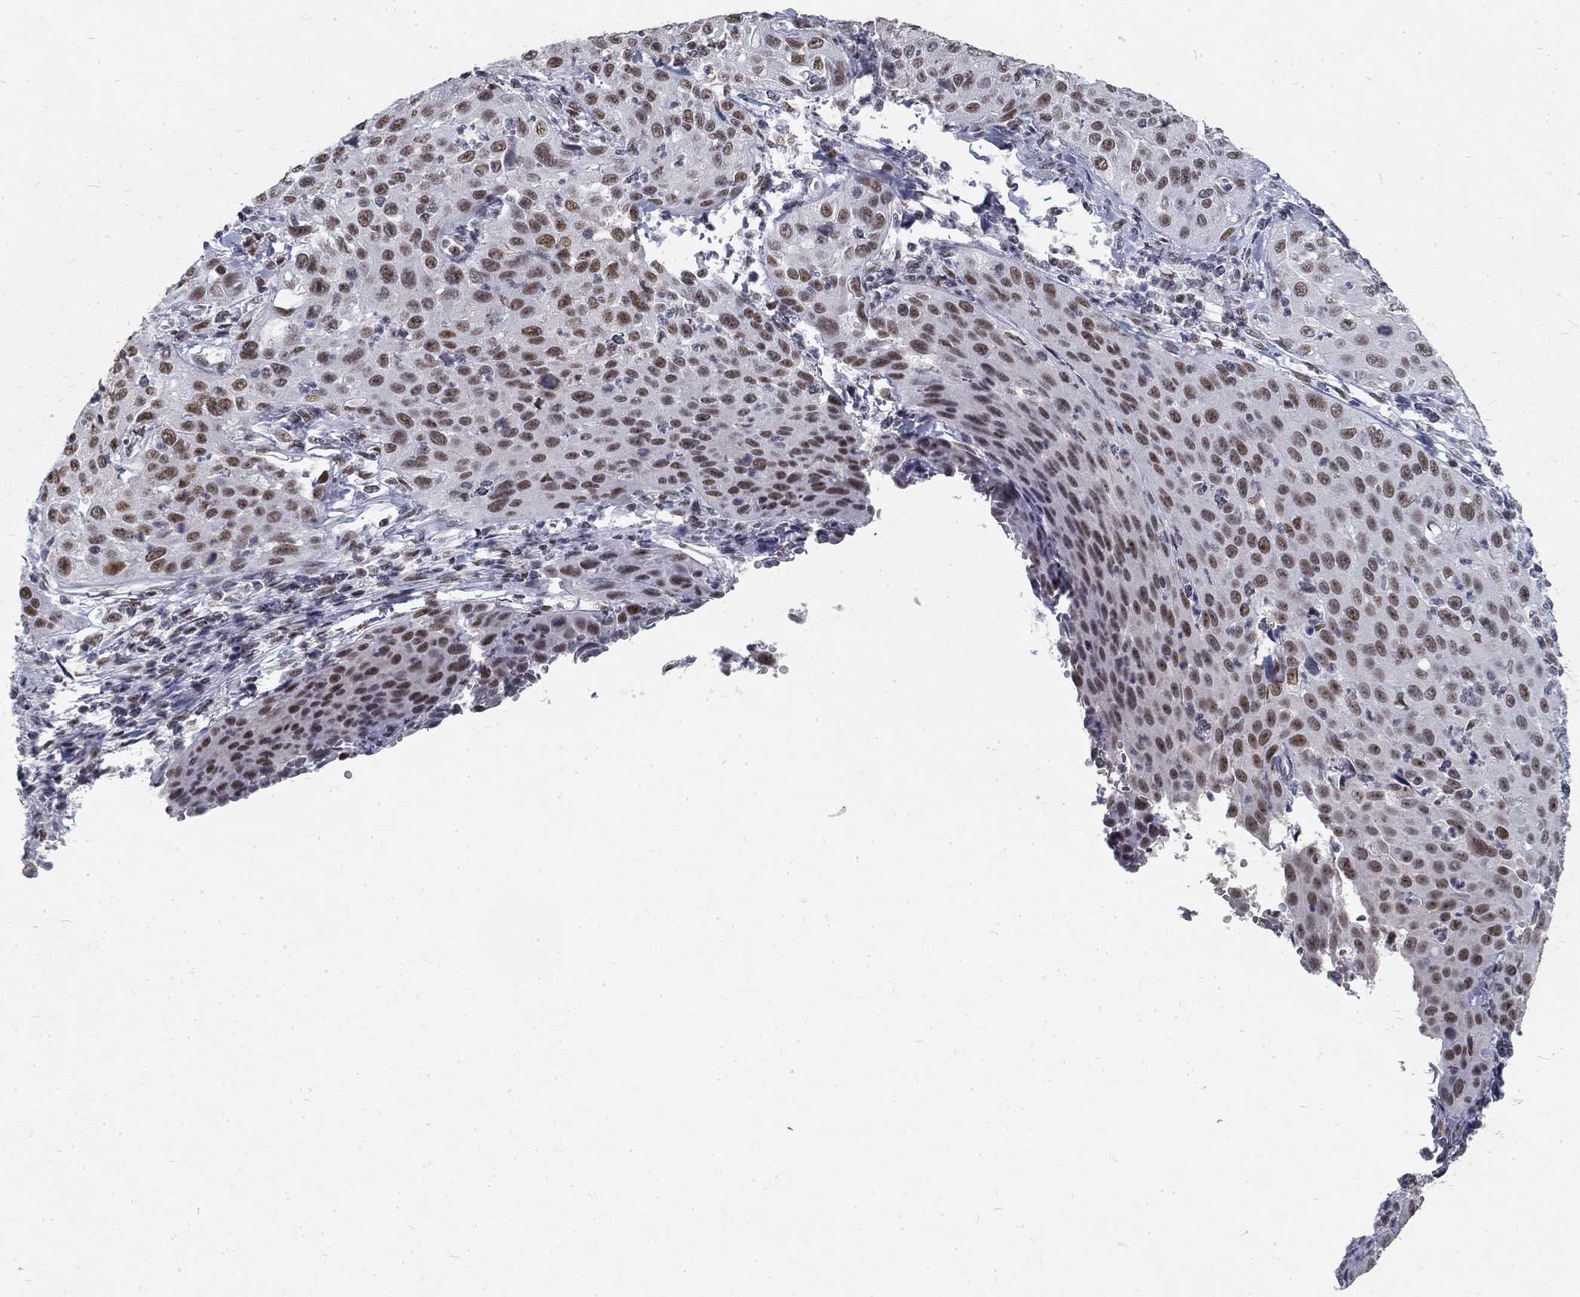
{"staining": {"intensity": "moderate", "quantity": "25%-75%", "location": "nuclear"}, "tissue": "cervical cancer", "cell_type": "Tumor cells", "image_type": "cancer", "snomed": [{"axis": "morphology", "description": "Squamous cell carcinoma, NOS"}, {"axis": "topography", "description": "Cervix"}], "caption": "Protein expression analysis of human squamous cell carcinoma (cervical) reveals moderate nuclear staining in about 25%-75% of tumor cells.", "gene": "SNORC", "patient": {"sex": "female", "age": 26}}